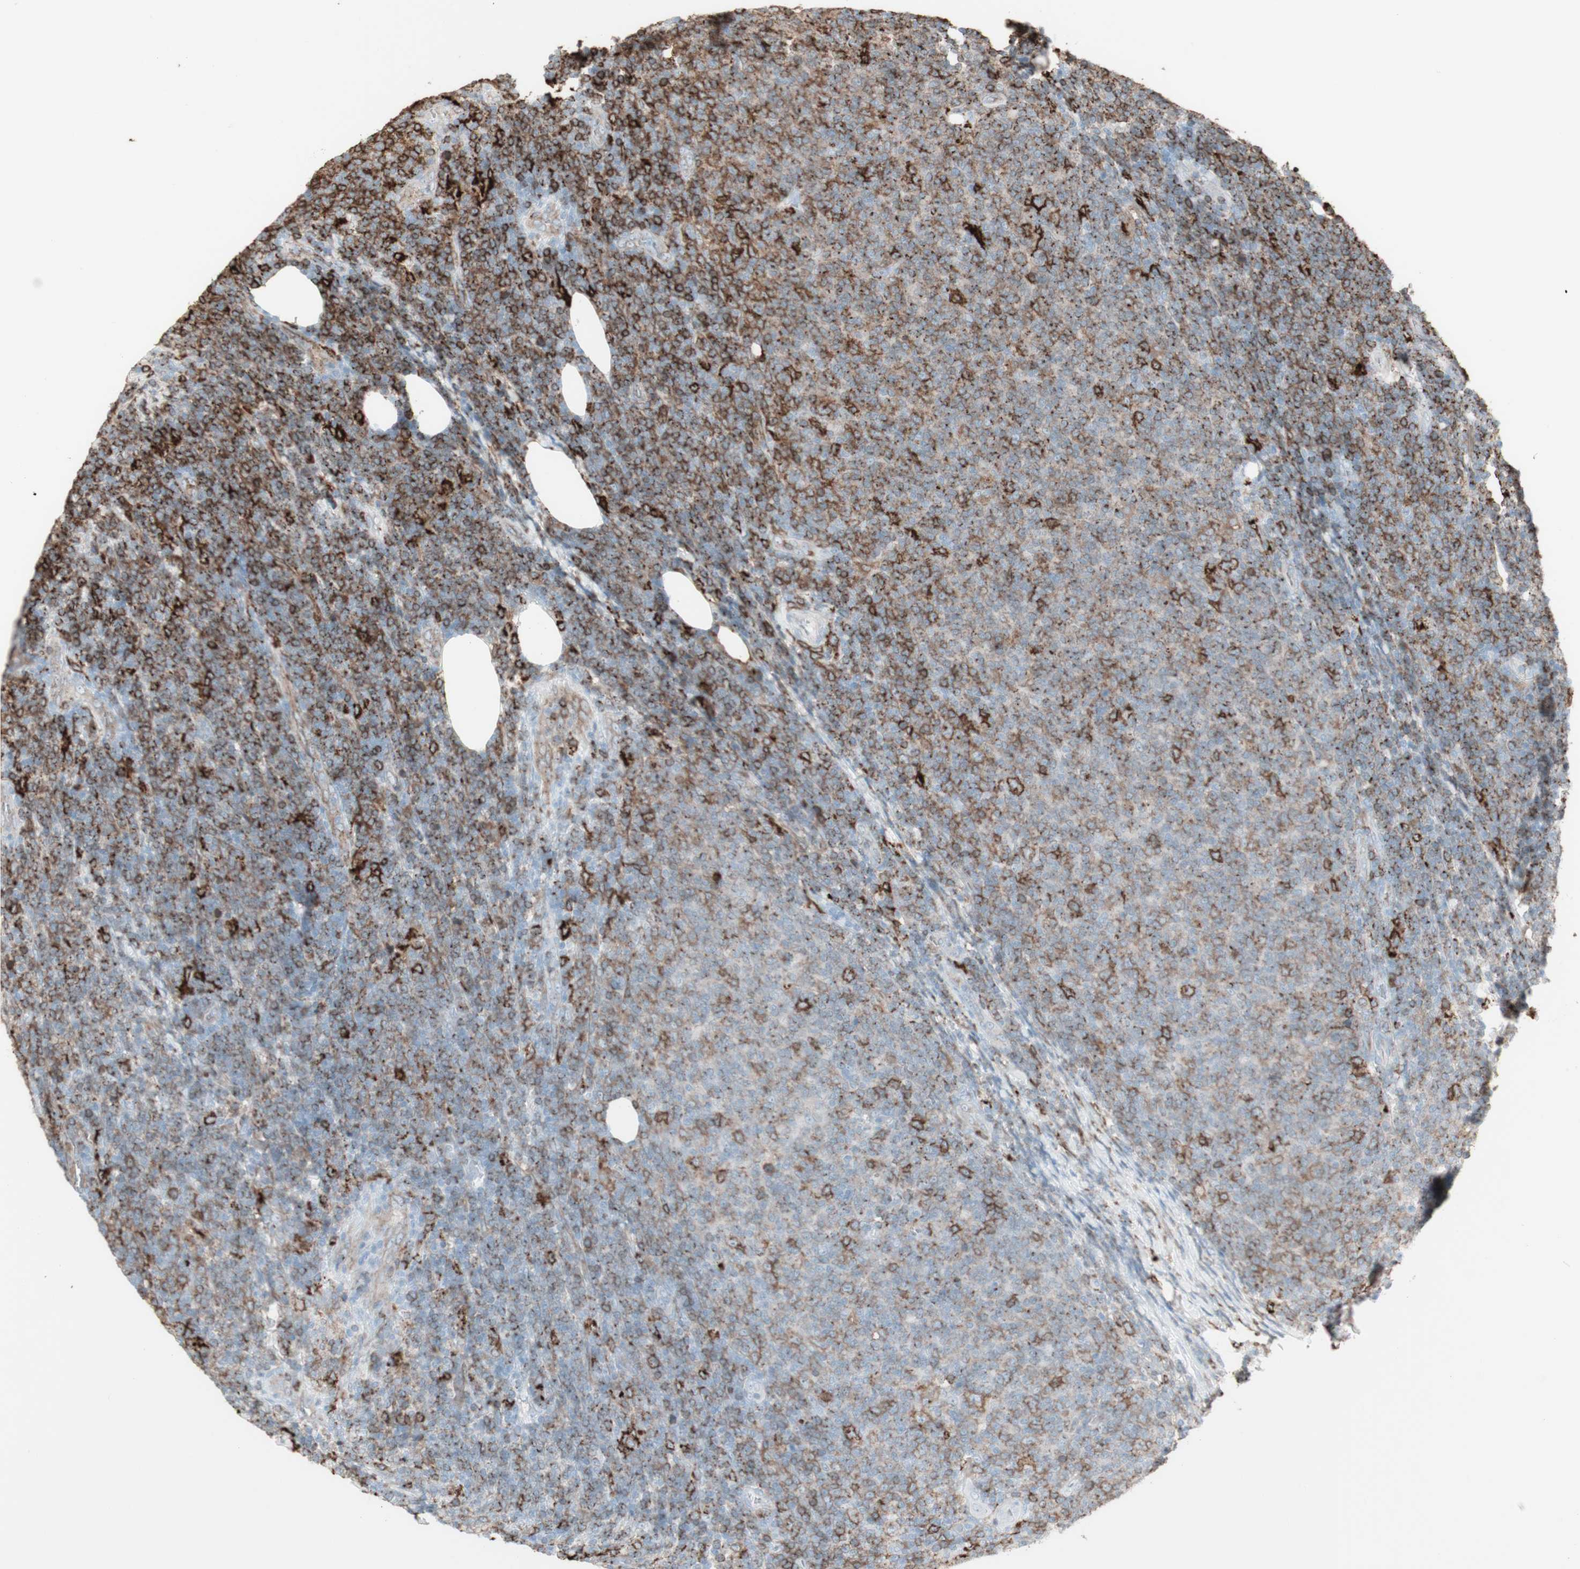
{"staining": {"intensity": "moderate", "quantity": "25%-75%", "location": "cytoplasmic/membranous"}, "tissue": "lymphoma", "cell_type": "Tumor cells", "image_type": "cancer", "snomed": [{"axis": "morphology", "description": "Malignant lymphoma, non-Hodgkin's type, Low grade"}, {"axis": "topography", "description": "Lymph node"}], "caption": "Lymphoma was stained to show a protein in brown. There is medium levels of moderate cytoplasmic/membranous expression in approximately 25%-75% of tumor cells.", "gene": "HLA-DPB1", "patient": {"sex": "male", "age": 66}}